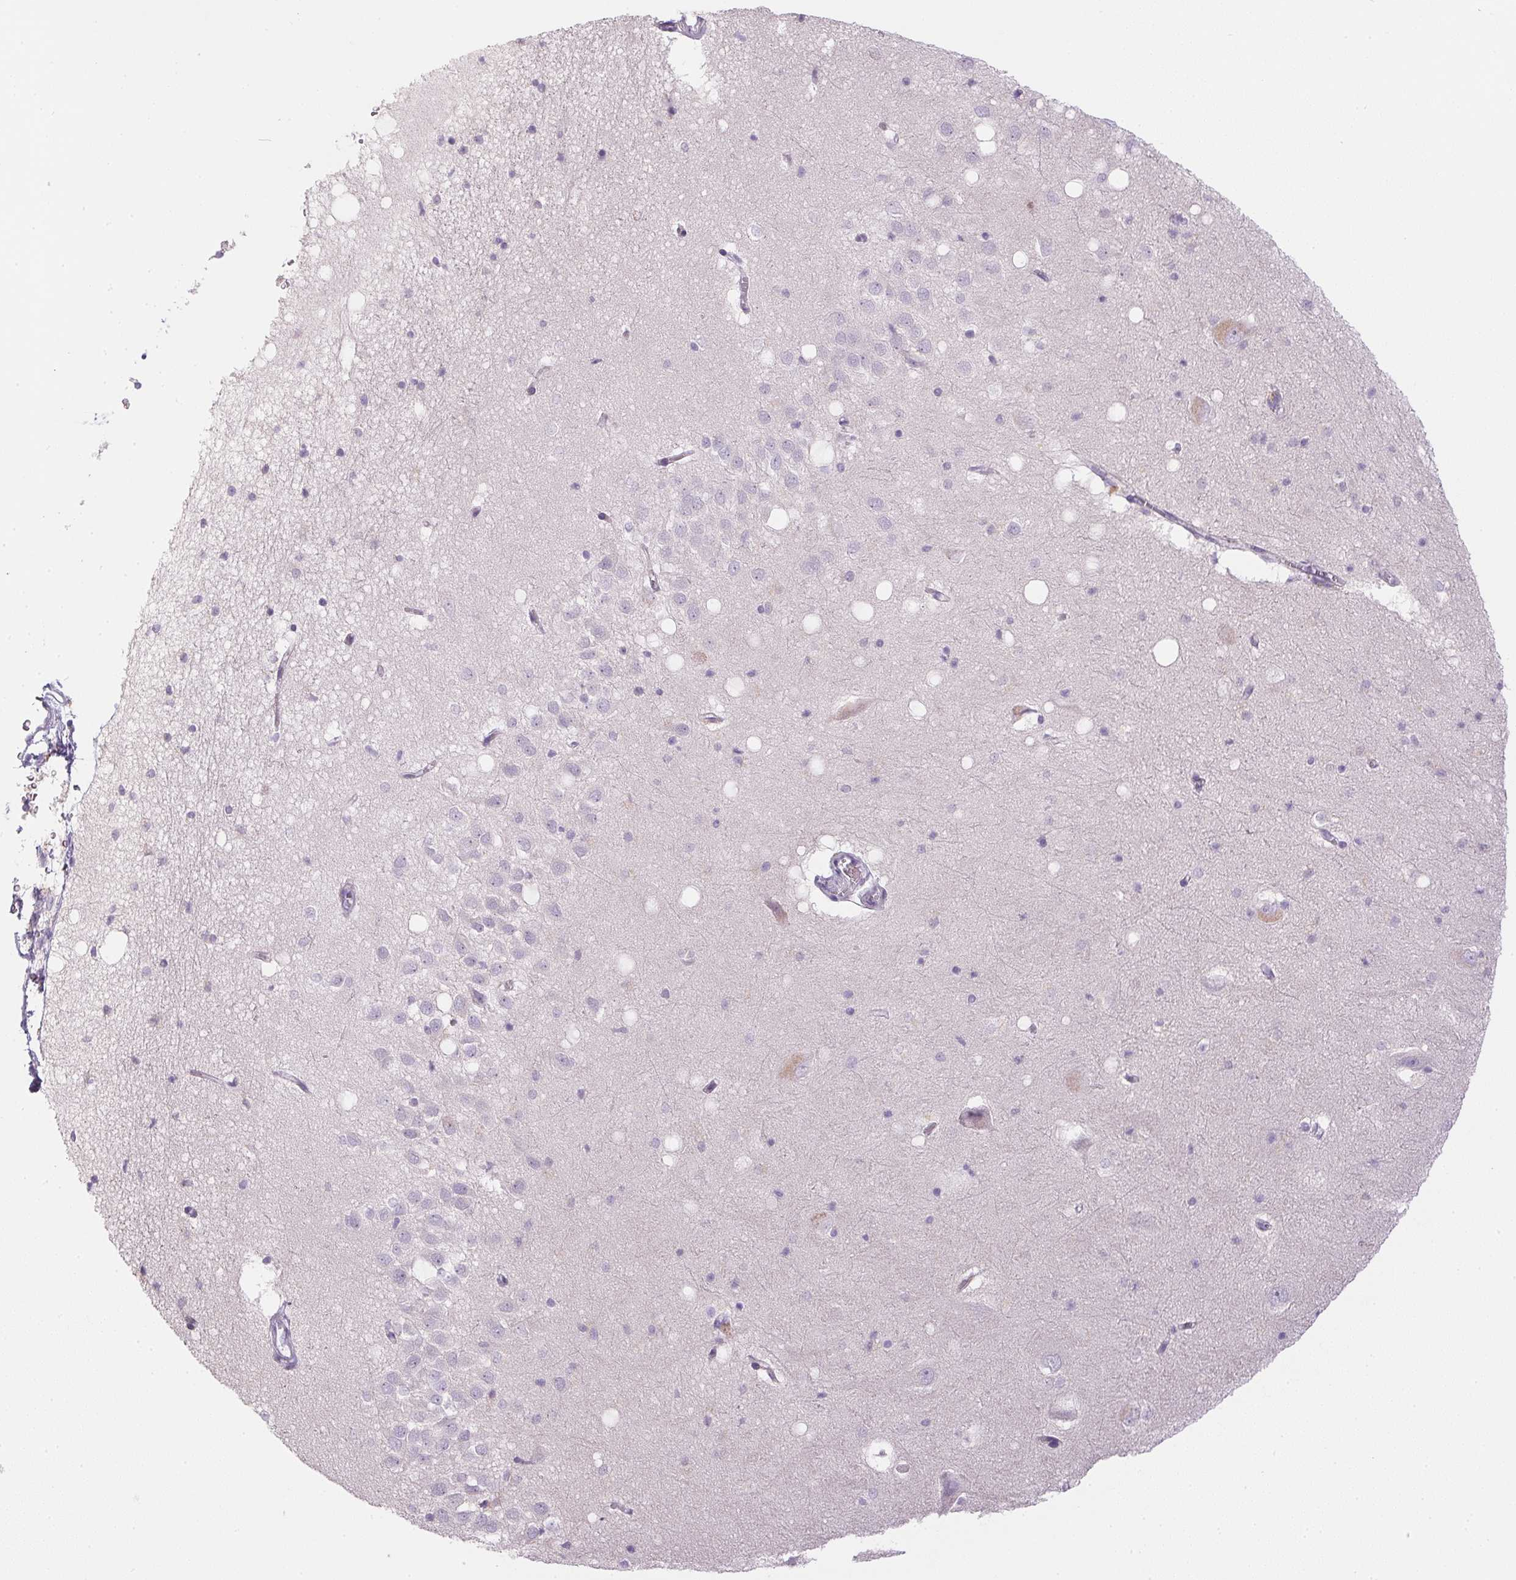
{"staining": {"intensity": "negative", "quantity": "none", "location": "none"}, "tissue": "hippocampus", "cell_type": "Glial cells", "image_type": "normal", "snomed": [{"axis": "morphology", "description": "Normal tissue, NOS"}, {"axis": "topography", "description": "Hippocampus"}], "caption": "Hippocampus stained for a protein using IHC reveals no staining glial cells.", "gene": "CTCFL", "patient": {"sex": "male", "age": 58}}